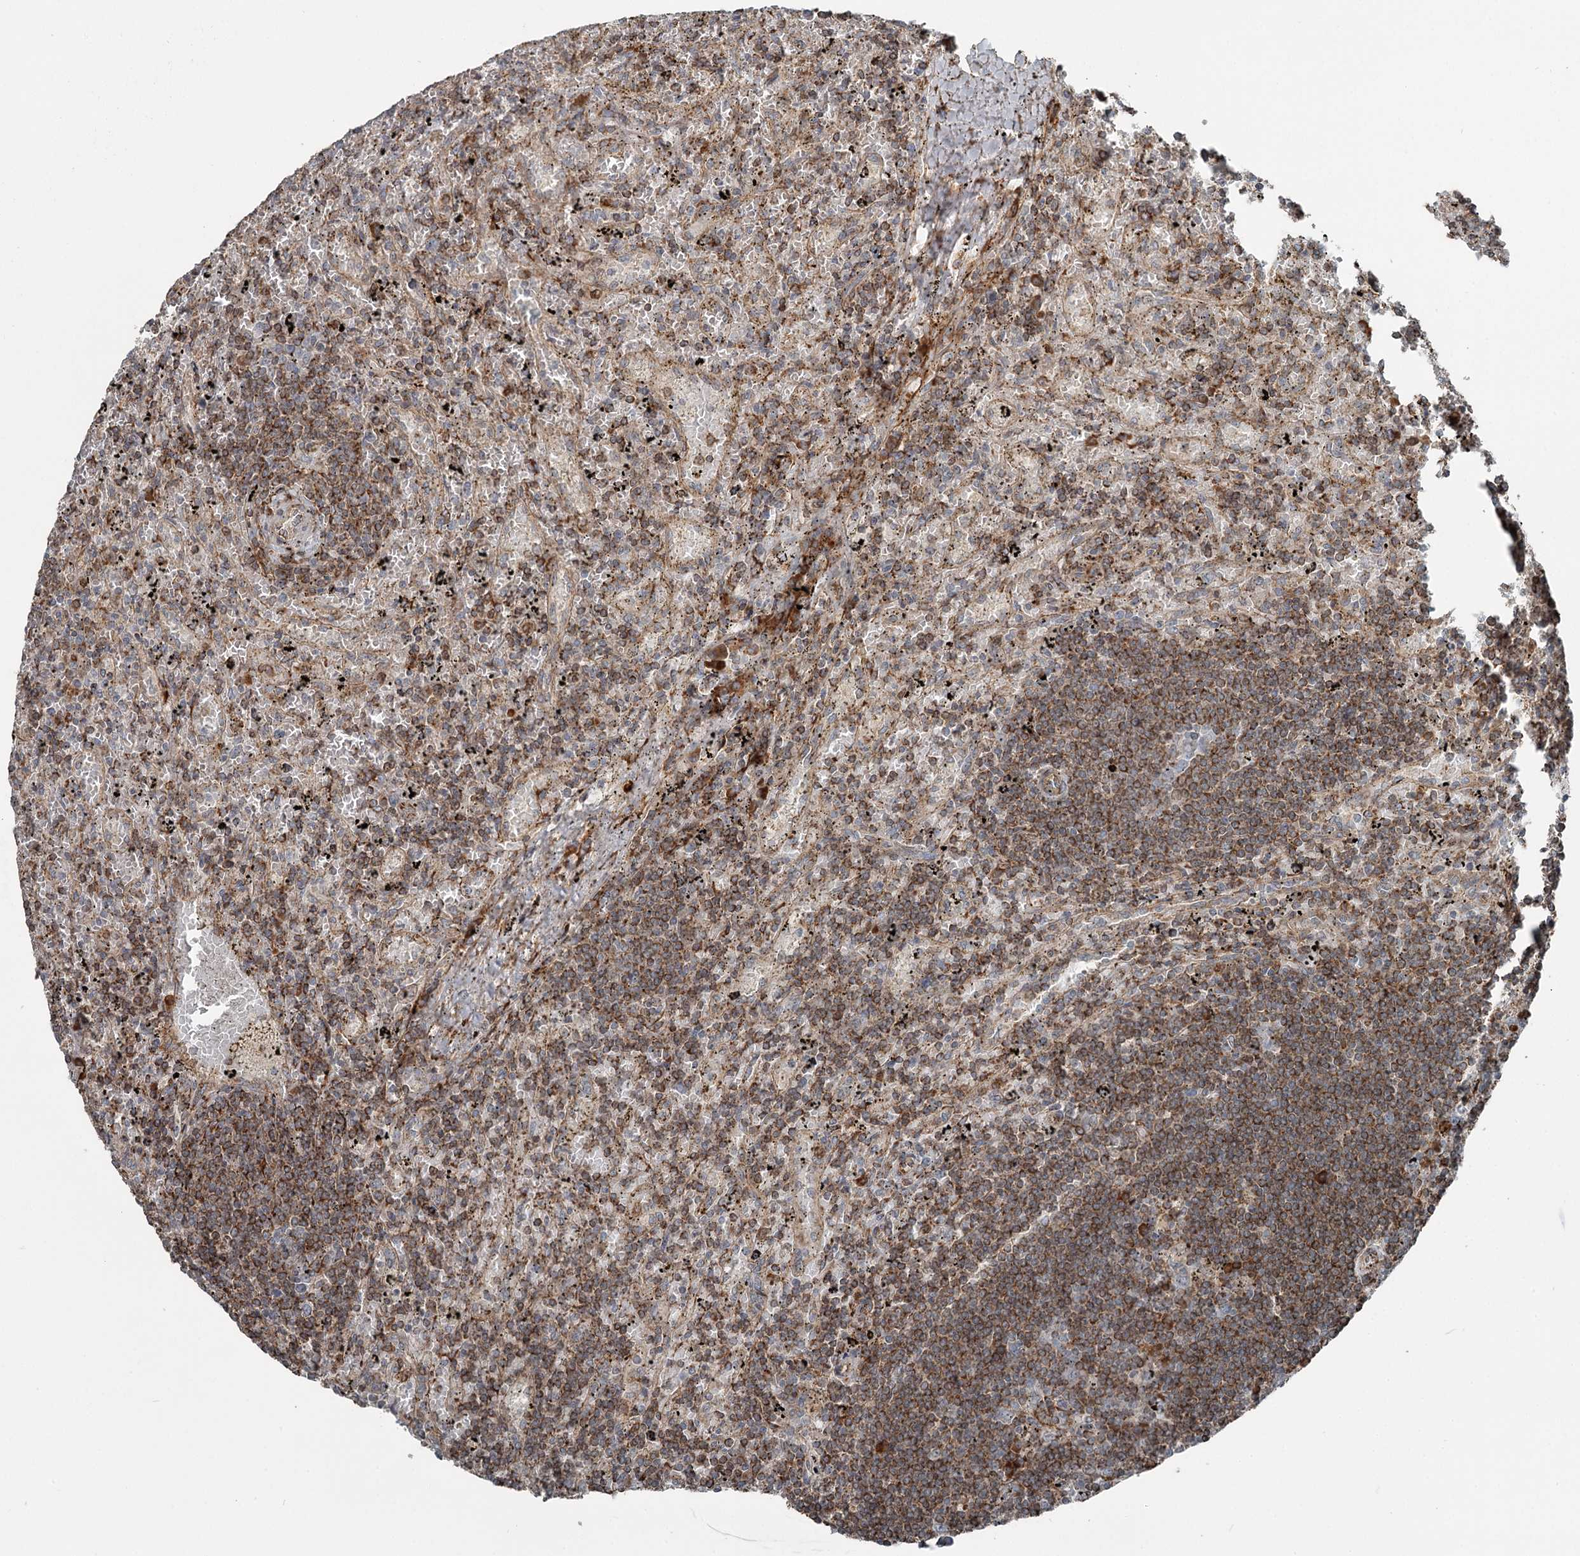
{"staining": {"intensity": "moderate", "quantity": ">75%", "location": "cytoplasmic/membranous"}, "tissue": "lymphoma", "cell_type": "Tumor cells", "image_type": "cancer", "snomed": [{"axis": "morphology", "description": "Malignant lymphoma, non-Hodgkin's type, Low grade"}, {"axis": "topography", "description": "Spleen"}], "caption": "Moderate cytoplasmic/membranous protein expression is seen in approximately >75% of tumor cells in lymphoma. The protein is shown in brown color, while the nuclei are stained blue.", "gene": "RASSF8", "patient": {"sex": "male", "age": 76}}